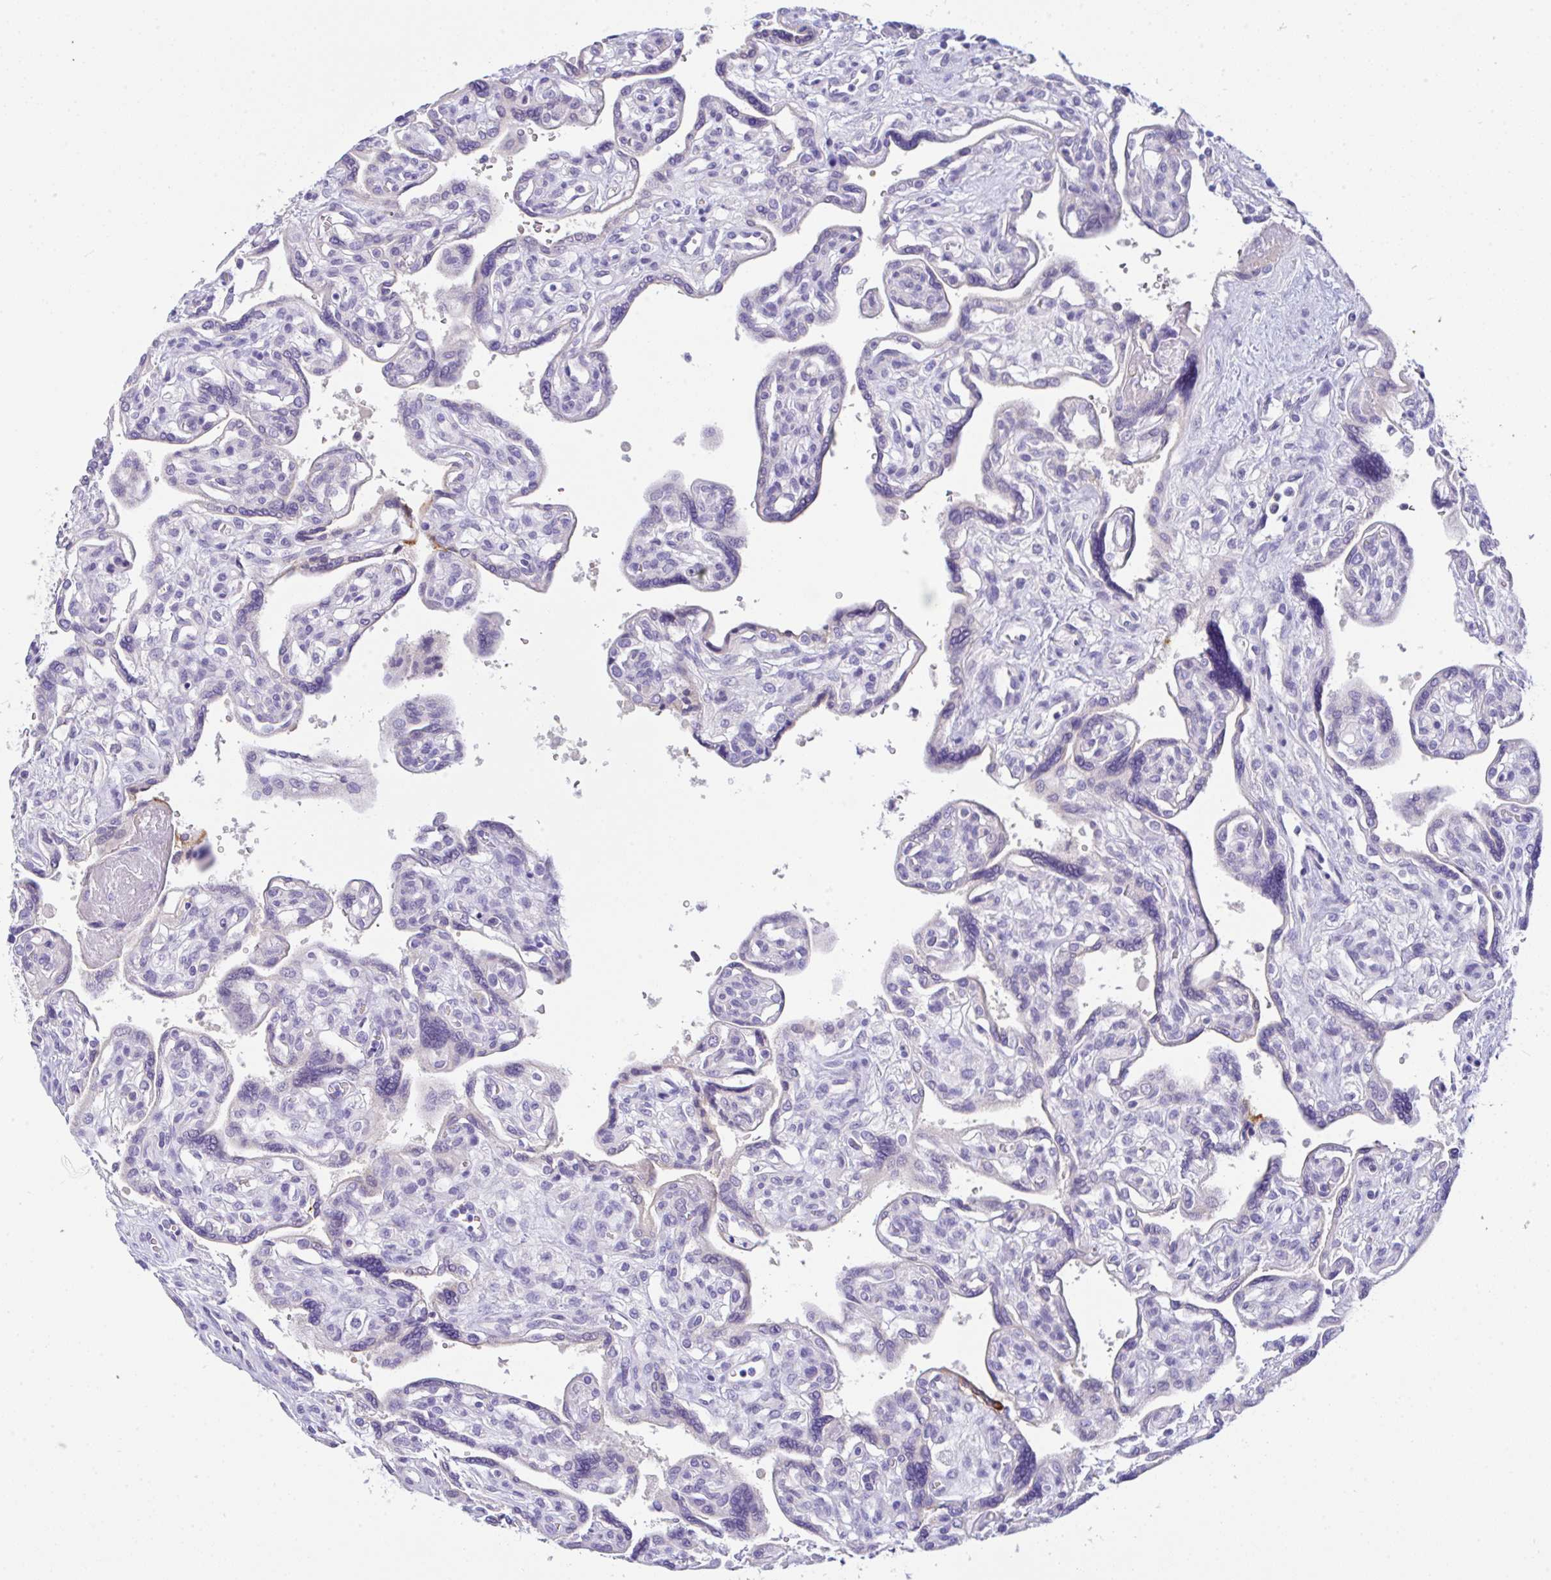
{"staining": {"intensity": "negative", "quantity": "none", "location": "none"}, "tissue": "placenta", "cell_type": "Decidual cells", "image_type": "normal", "snomed": [{"axis": "morphology", "description": "Normal tissue, NOS"}, {"axis": "topography", "description": "Placenta"}], "caption": "Immunohistochemical staining of benign placenta shows no significant expression in decidual cells. (DAB (3,3'-diaminobenzidine) immunohistochemistry (IHC), high magnification).", "gene": "SERPINE3", "patient": {"sex": "female", "age": 39}}